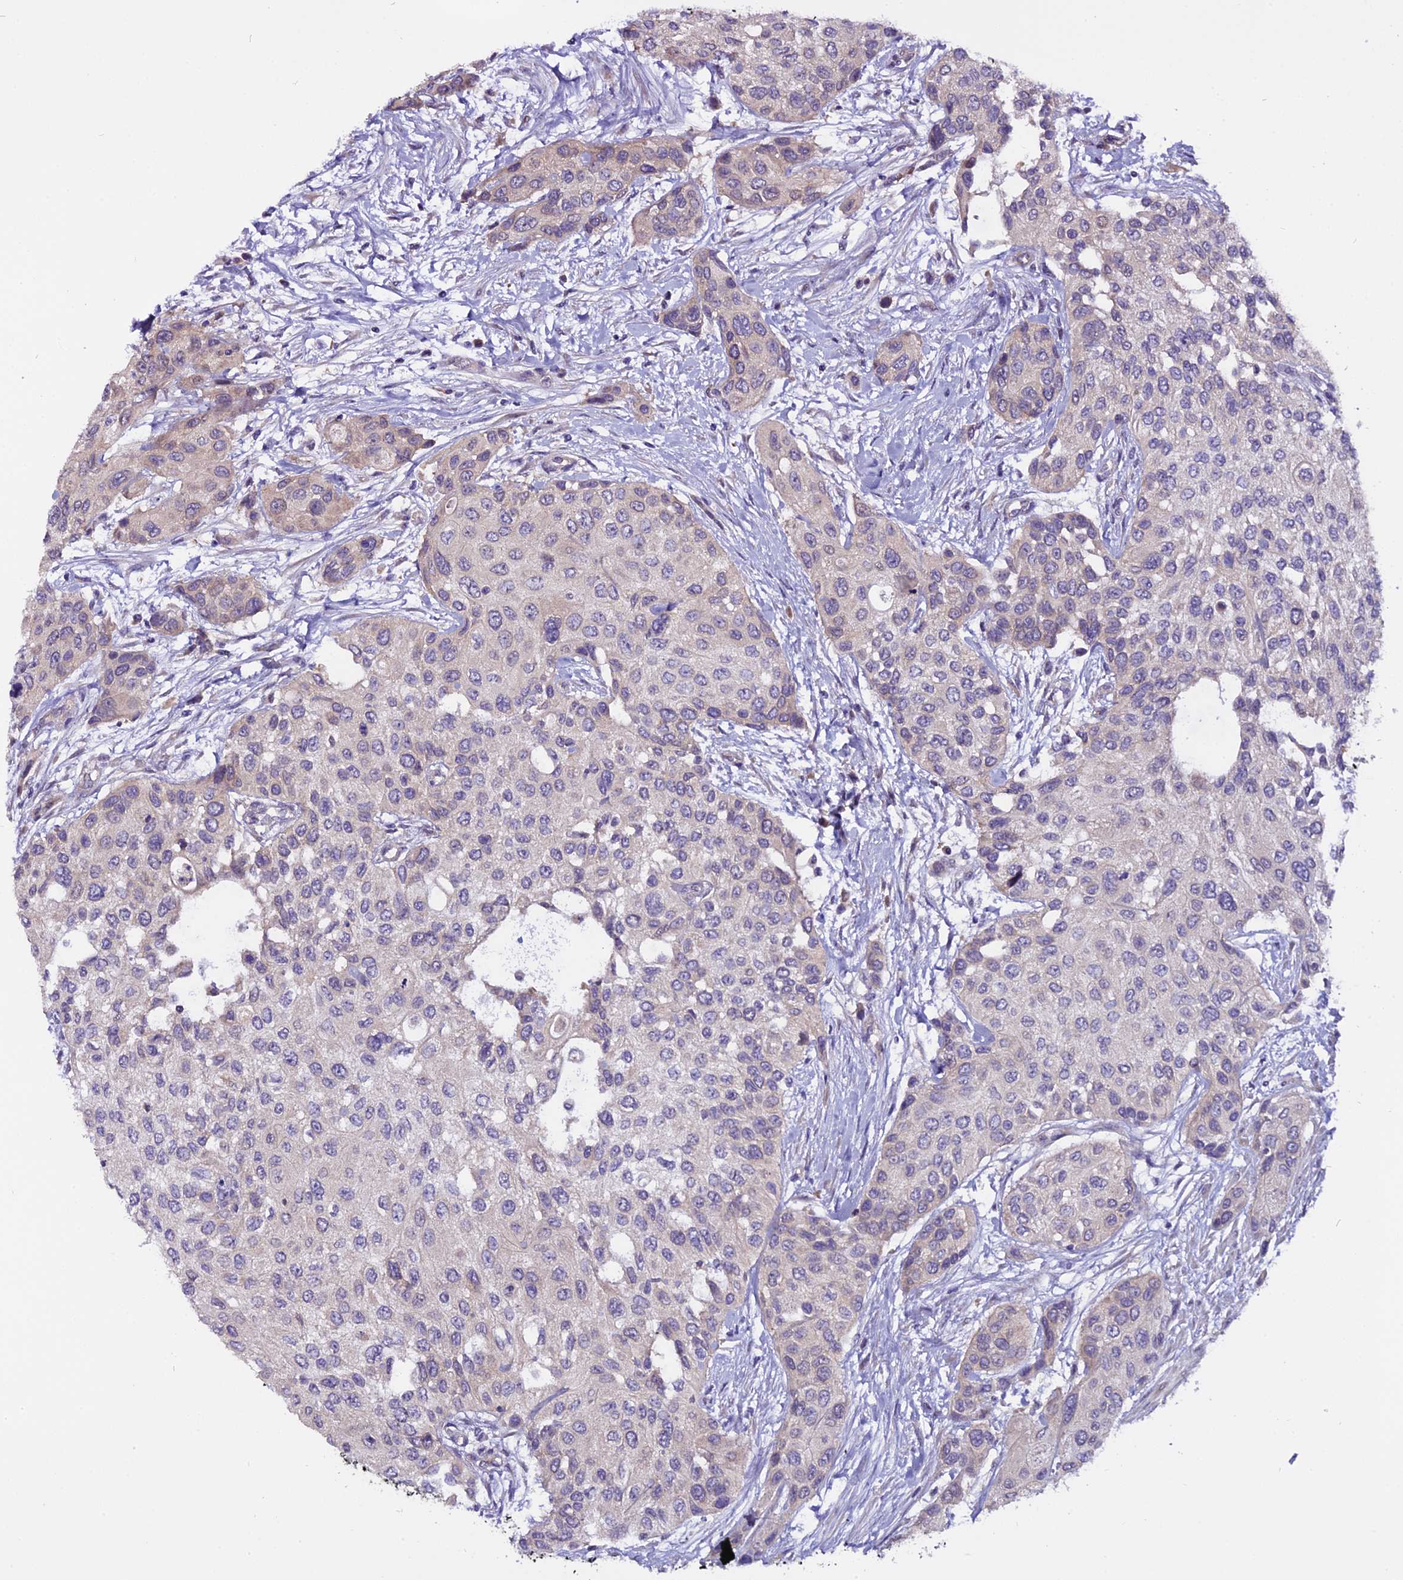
{"staining": {"intensity": "negative", "quantity": "none", "location": "none"}, "tissue": "urothelial cancer", "cell_type": "Tumor cells", "image_type": "cancer", "snomed": [{"axis": "morphology", "description": "Normal tissue, NOS"}, {"axis": "morphology", "description": "Urothelial carcinoma, High grade"}, {"axis": "topography", "description": "Vascular tissue"}, {"axis": "topography", "description": "Urinary bladder"}], "caption": "This is an immunohistochemistry image of urothelial cancer. There is no staining in tumor cells.", "gene": "C9orf40", "patient": {"sex": "female", "age": 56}}